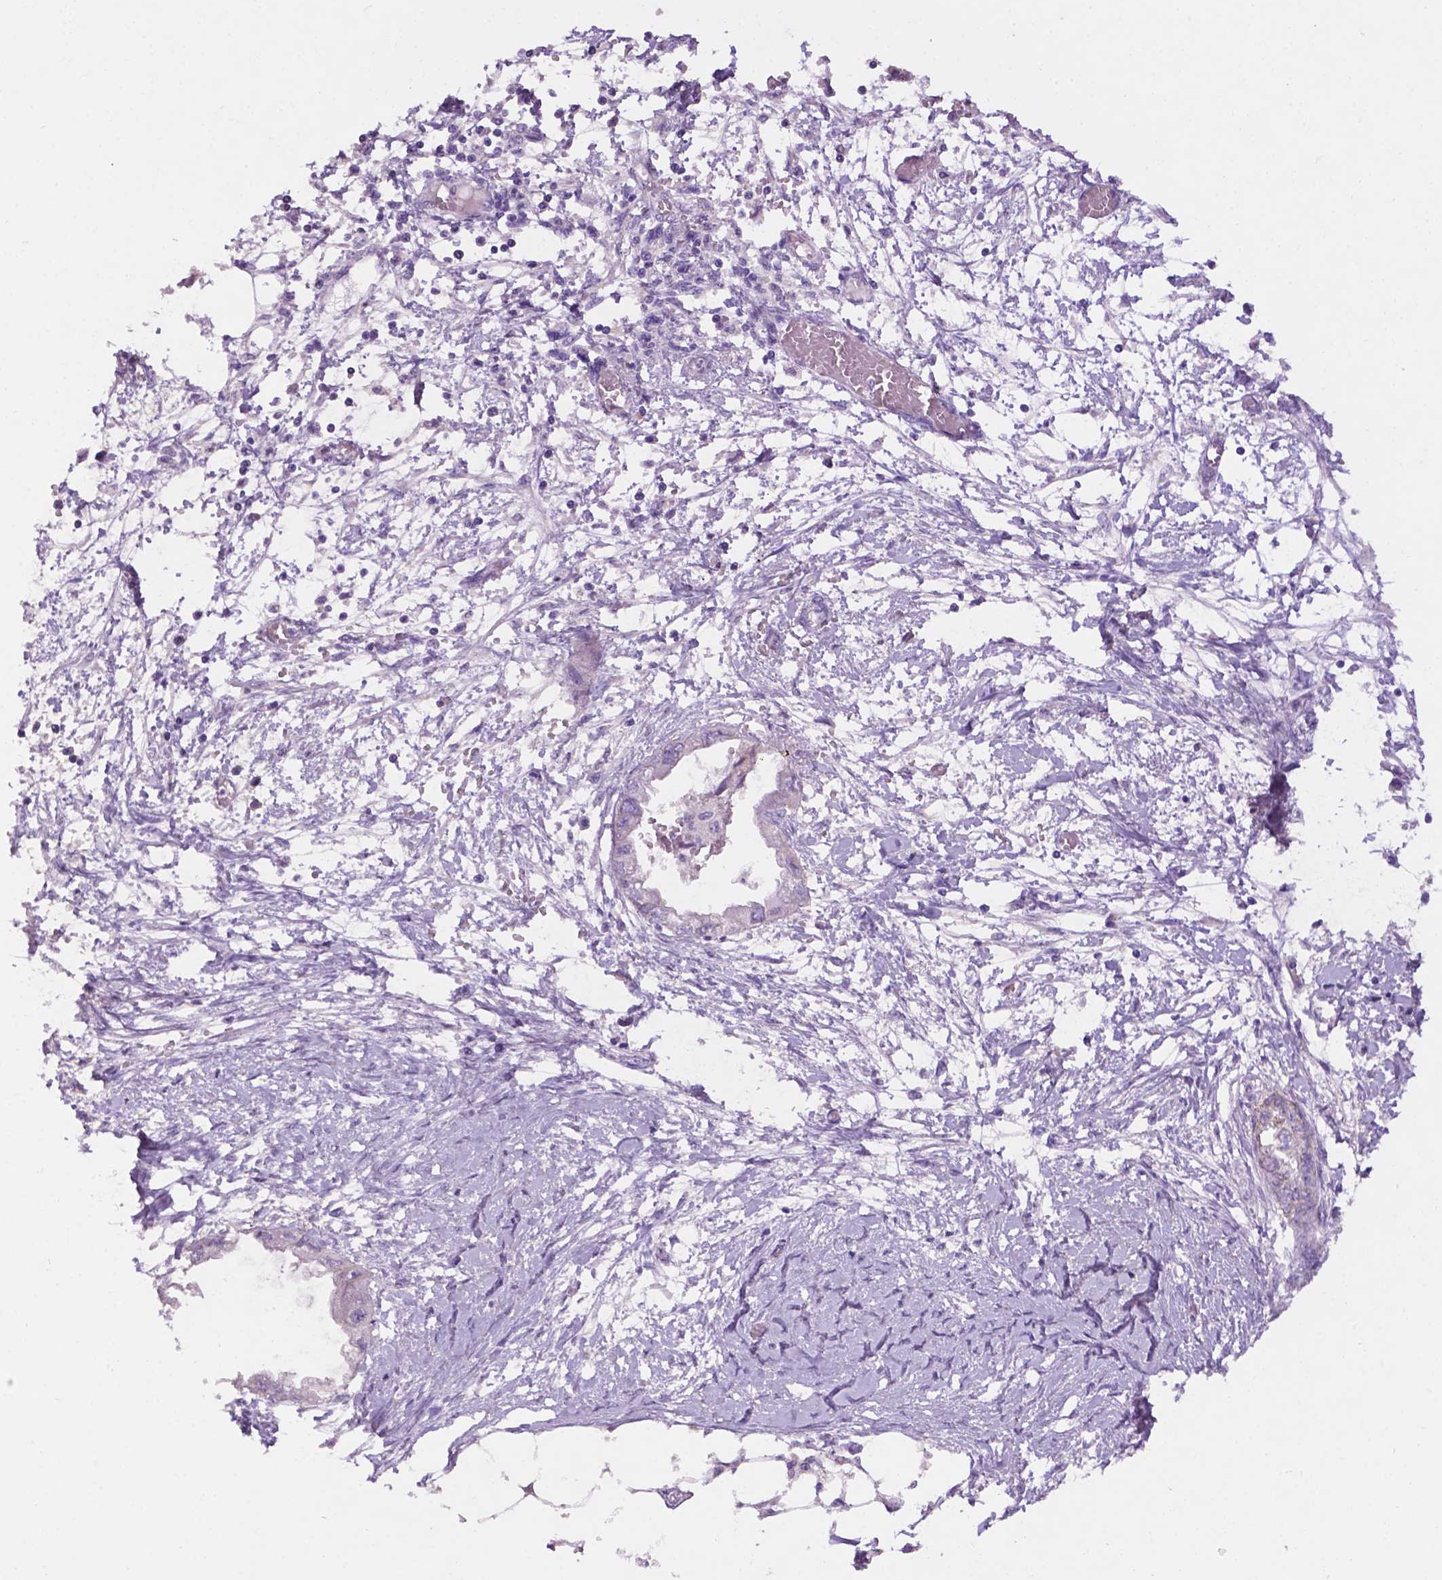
{"staining": {"intensity": "negative", "quantity": "none", "location": "none"}, "tissue": "endometrial cancer", "cell_type": "Tumor cells", "image_type": "cancer", "snomed": [{"axis": "morphology", "description": "Adenocarcinoma, NOS"}, {"axis": "morphology", "description": "Adenocarcinoma, metastatic, NOS"}, {"axis": "topography", "description": "Adipose tissue"}, {"axis": "topography", "description": "Endometrium"}], "caption": "Tumor cells show no significant staining in endometrial metastatic adenocarcinoma.", "gene": "TACSTD2", "patient": {"sex": "female", "age": 67}}